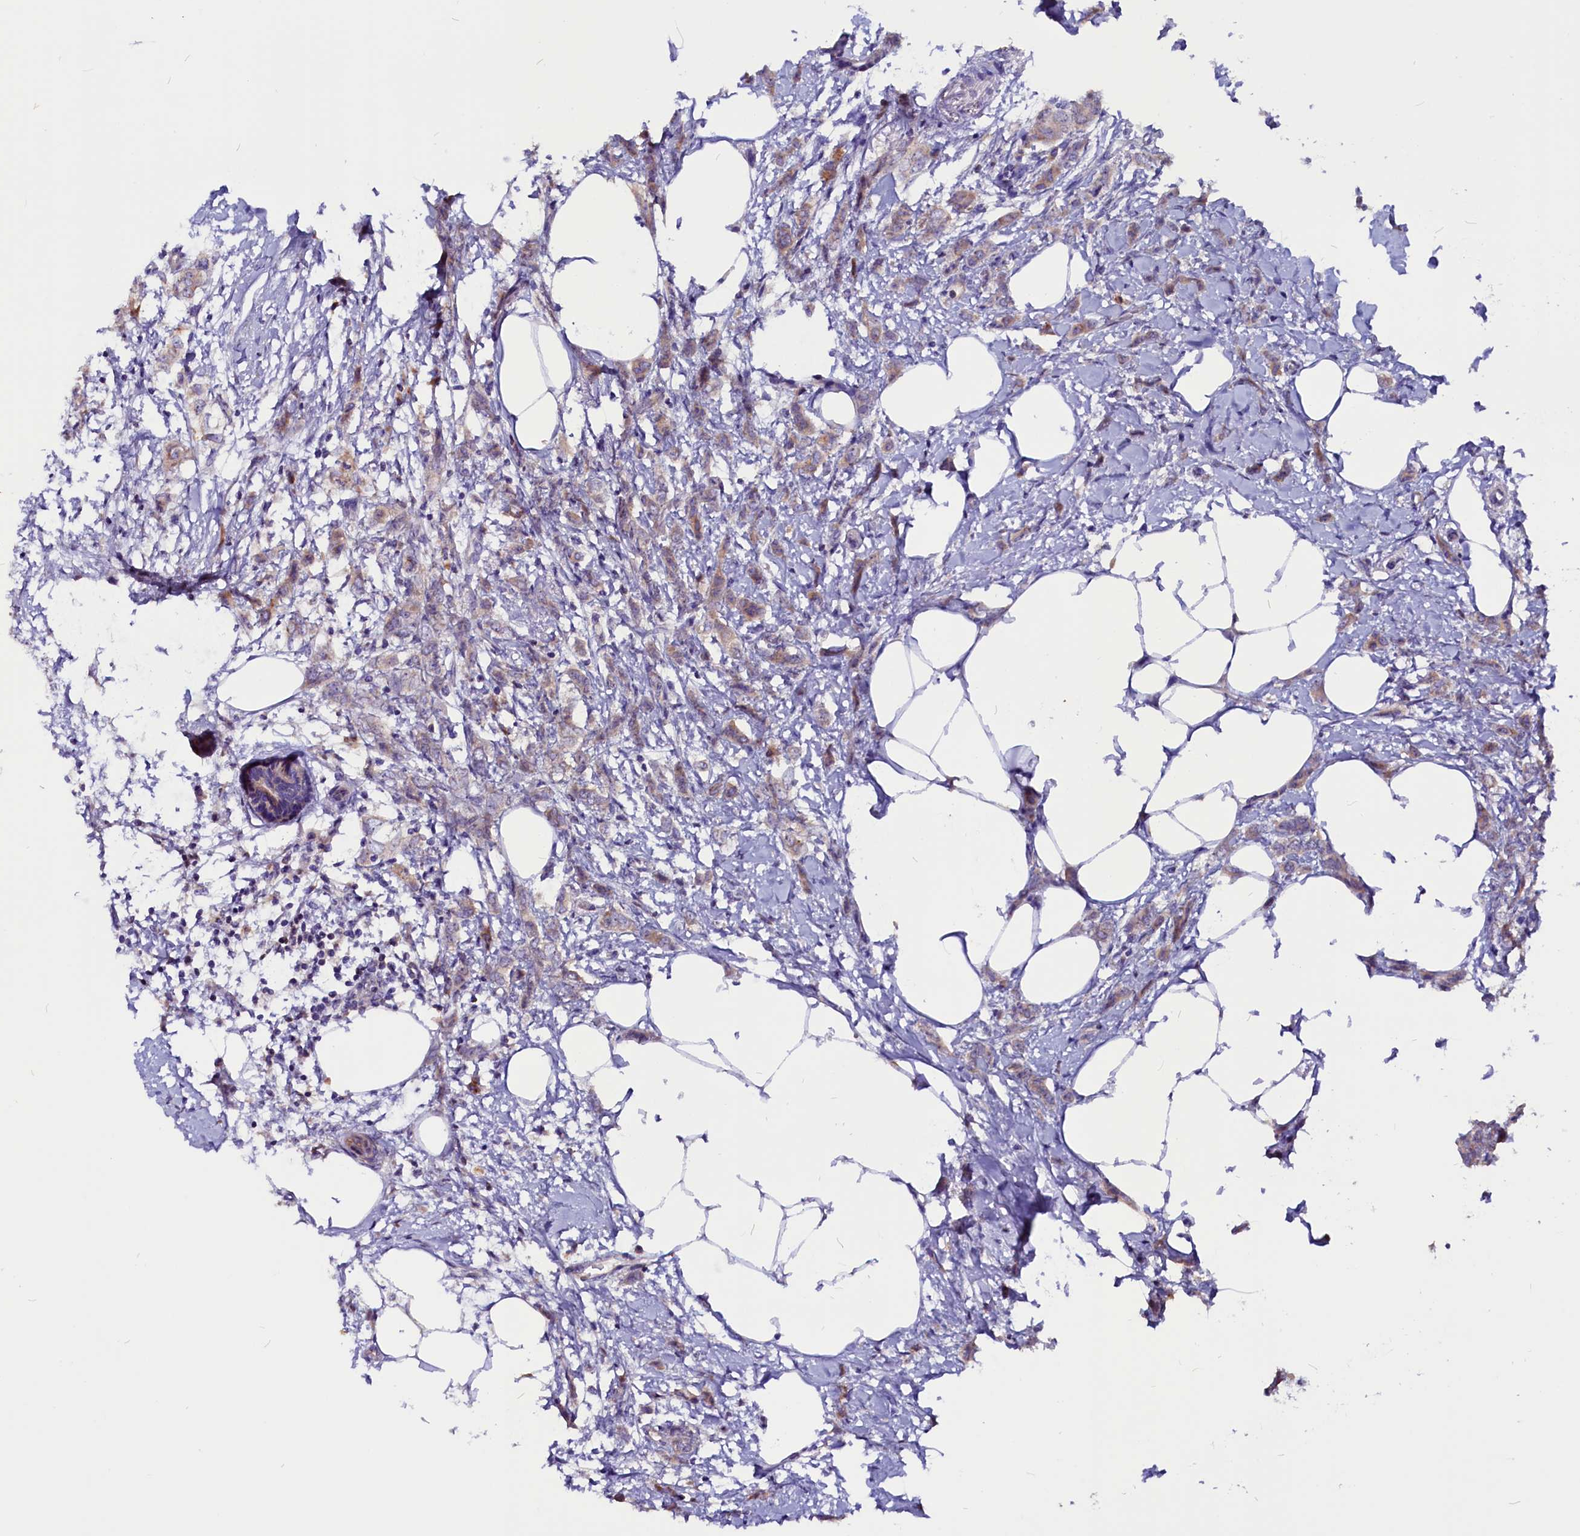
{"staining": {"intensity": "weak", "quantity": "25%-75%", "location": "cytoplasmic/membranous"}, "tissue": "breast cancer", "cell_type": "Tumor cells", "image_type": "cancer", "snomed": [{"axis": "morphology", "description": "Duct carcinoma"}, {"axis": "topography", "description": "Breast"}], "caption": "The histopathology image displays immunohistochemical staining of breast infiltrating ductal carcinoma. There is weak cytoplasmic/membranous positivity is present in approximately 25%-75% of tumor cells. The staining was performed using DAB (3,3'-diaminobenzidine) to visualize the protein expression in brown, while the nuclei were stained in blue with hematoxylin (Magnification: 20x).", "gene": "CCBE1", "patient": {"sex": "female", "age": 72}}